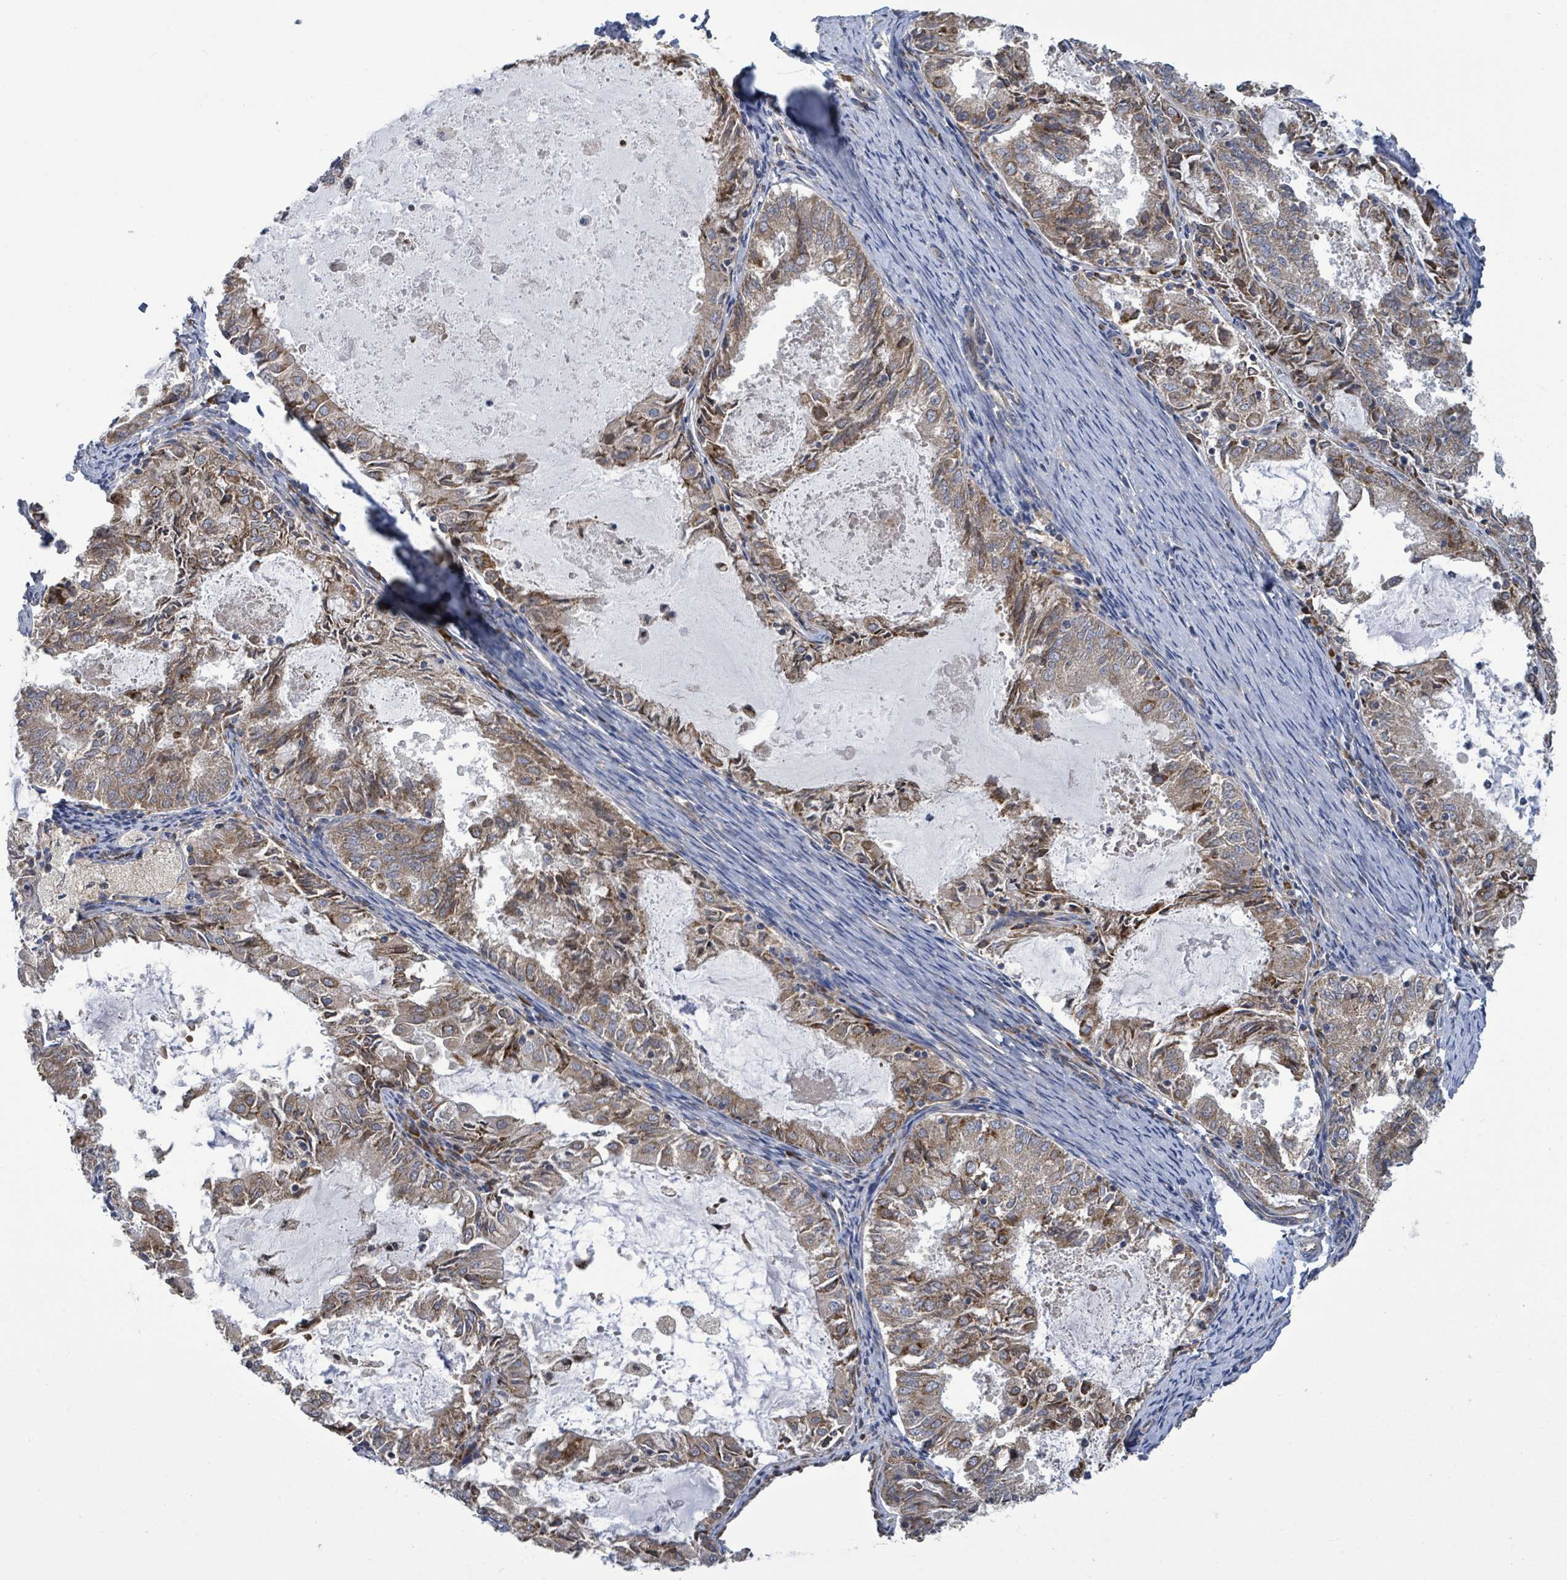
{"staining": {"intensity": "moderate", "quantity": "25%-75%", "location": "cytoplasmic/membranous"}, "tissue": "endometrial cancer", "cell_type": "Tumor cells", "image_type": "cancer", "snomed": [{"axis": "morphology", "description": "Adenocarcinoma, NOS"}, {"axis": "topography", "description": "Endometrium"}], "caption": "Tumor cells exhibit medium levels of moderate cytoplasmic/membranous staining in about 25%-75% of cells in endometrial adenocarcinoma.", "gene": "NOMO1", "patient": {"sex": "female", "age": 57}}